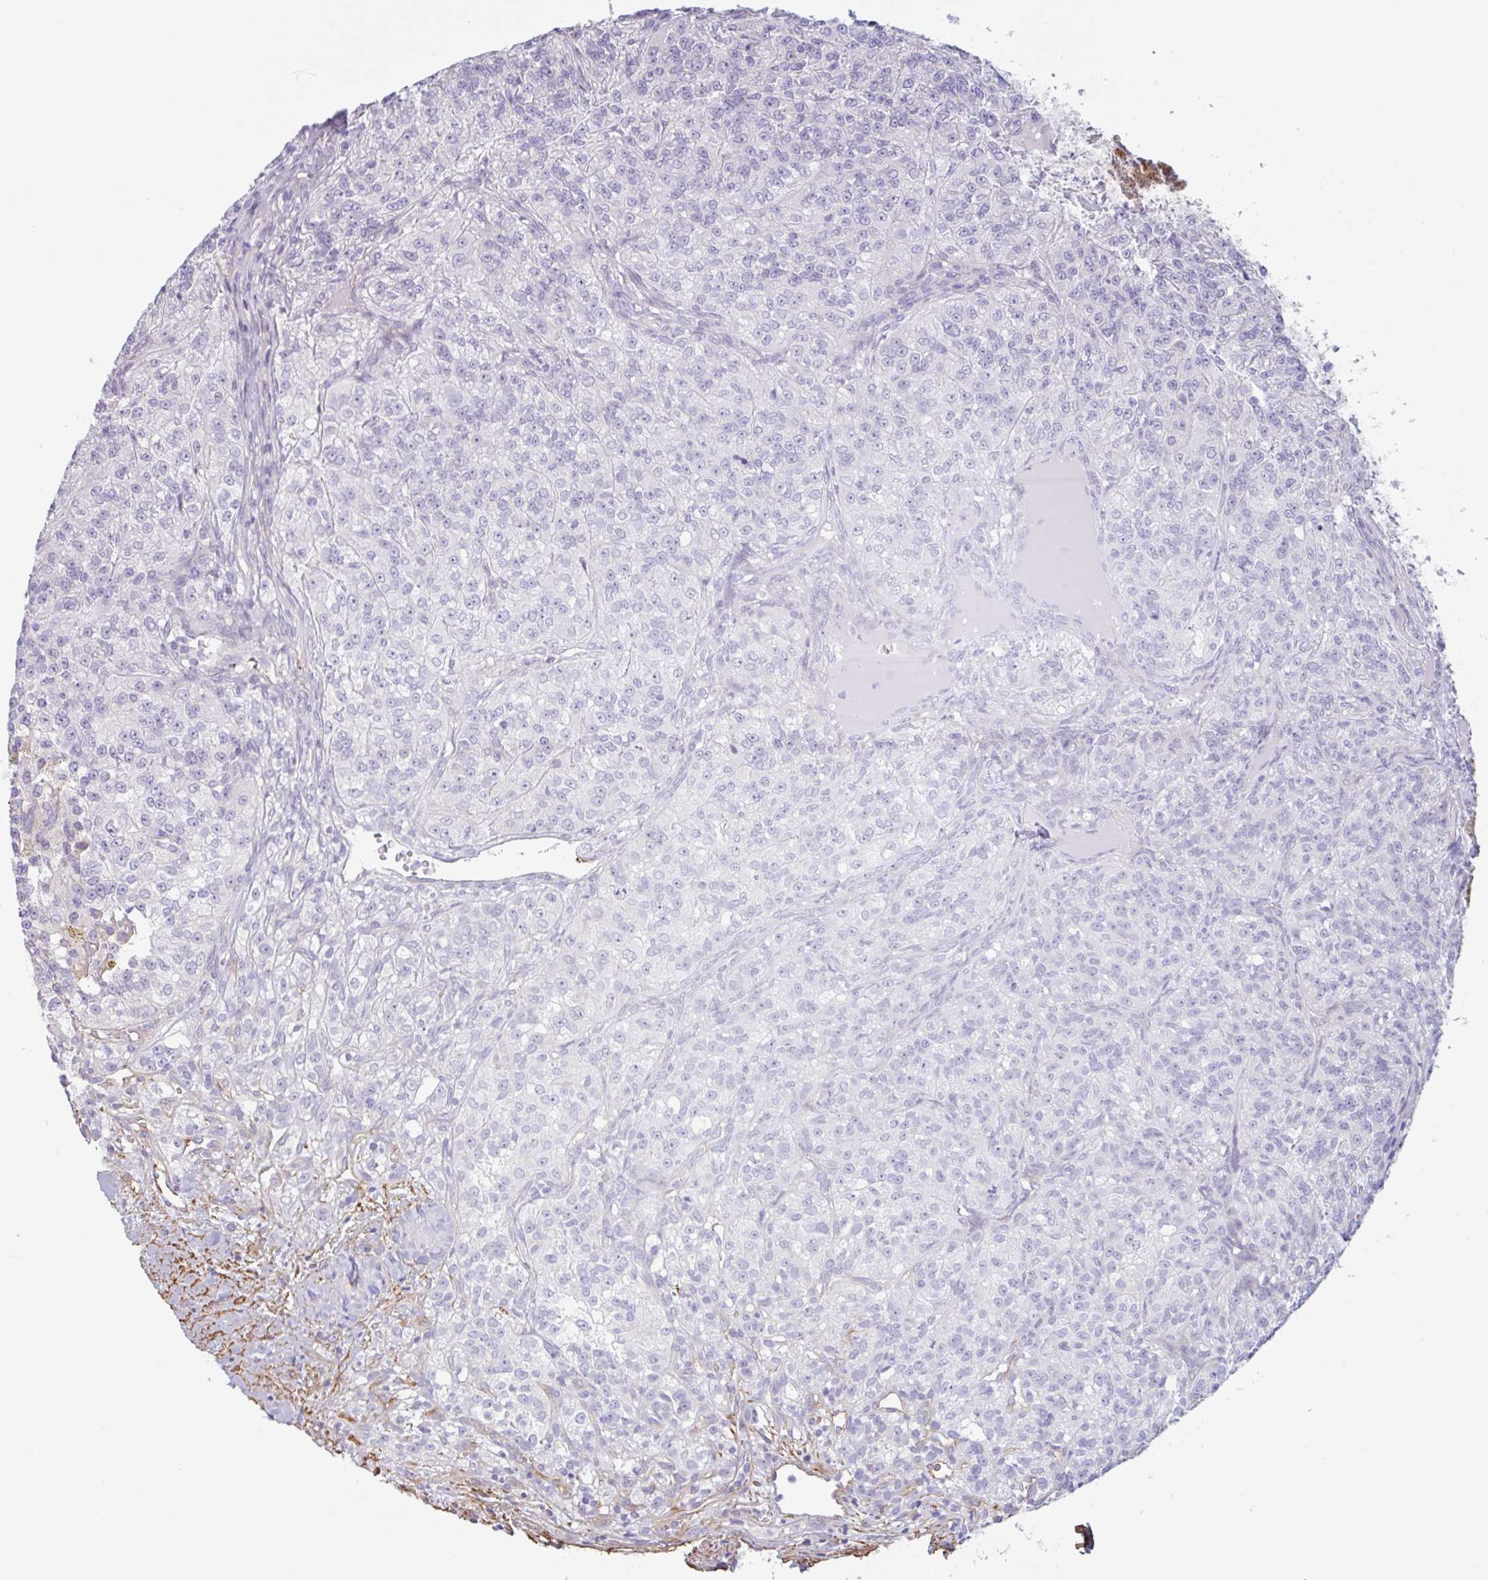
{"staining": {"intensity": "negative", "quantity": "none", "location": "none"}, "tissue": "renal cancer", "cell_type": "Tumor cells", "image_type": "cancer", "snomed": [{"axis": "morphology", "description": "Adenocarcinoma, NOS"}, {"axis": "topography", "description": "Kidney"}], "caption": "Immunohistochemical staining of human adenocarcinoma (renal) reveals no significant expression in tumor cells.", "gene": "MYH10", "patient": {"sex": "female", "age": 63}}